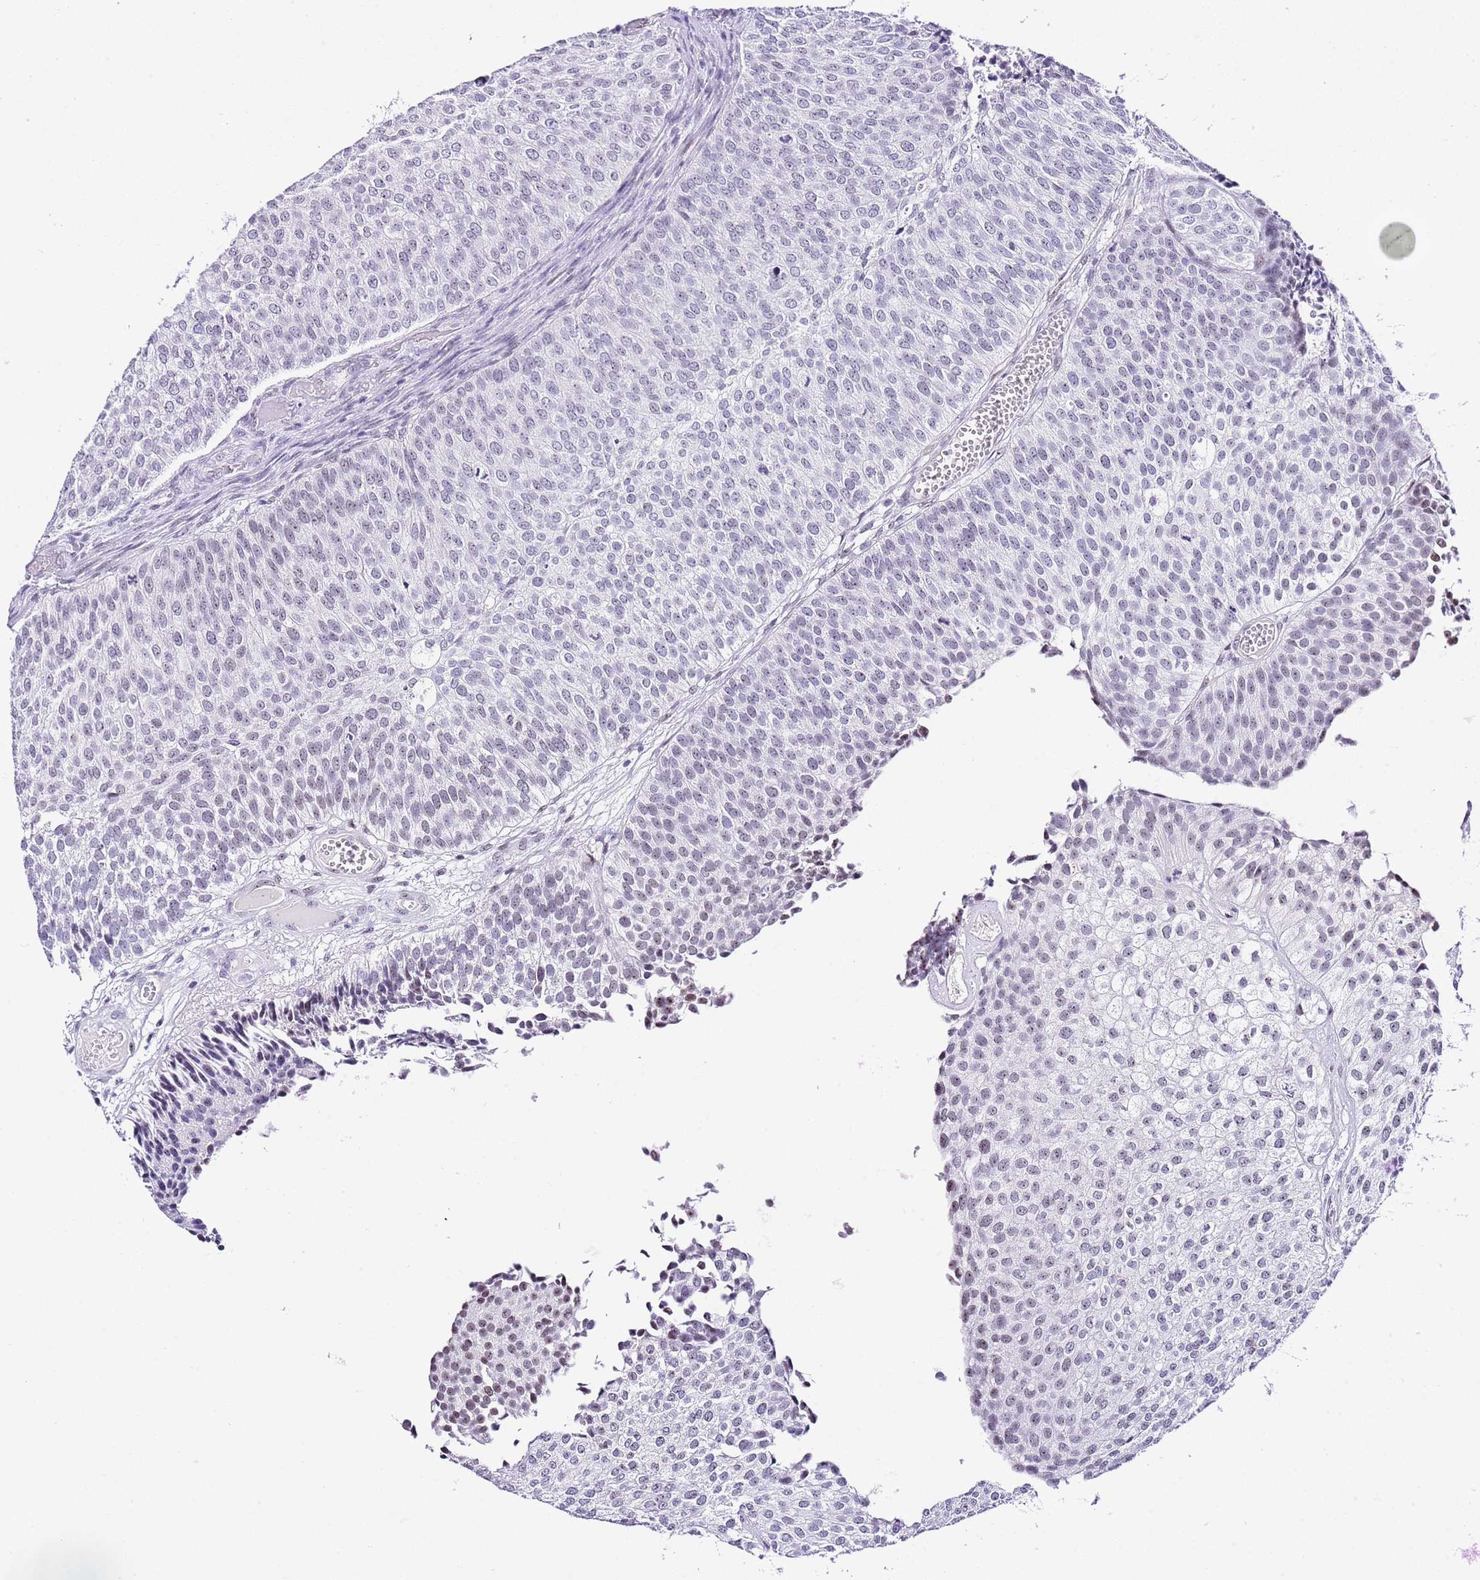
{"staining": {"intensity": "negative", "quantity": "none", "location": "none"}, "tissue": "urothelial cancer", "cell_type": "Tumor cells", "image_type": "cancer", "snomed": [{"axis": "morphology", "description": "Urothelial carcinoma, Low grade"}, {"axis": "topography", "description": "Urinary bladder"}], "caption": "There is no significant positivity in tumor cells of urothelial cancer.", "gene": "NOP56", "patient": {"sex": "male", "age": 84}}